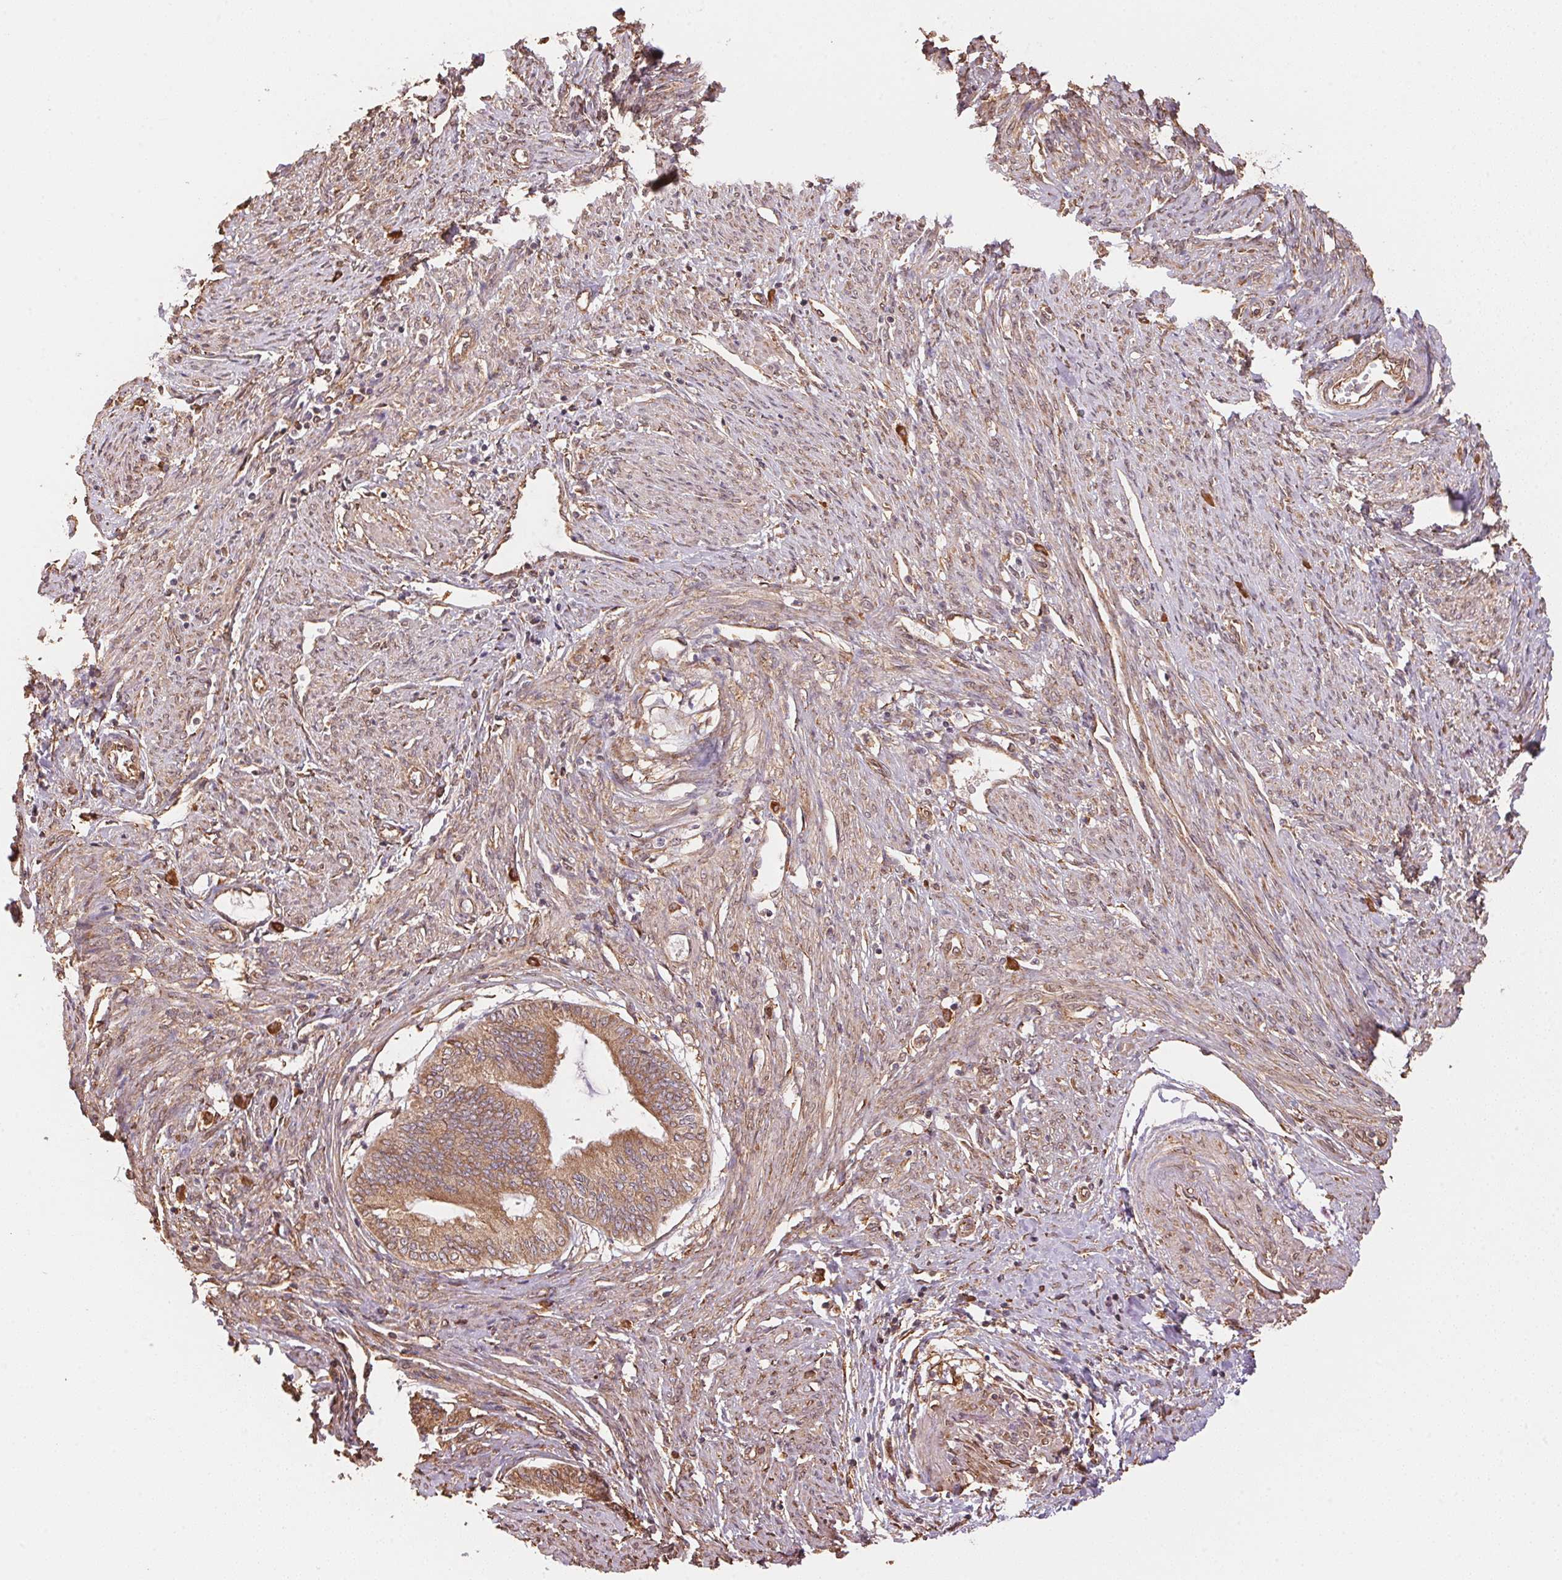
{"staining": {"intensity": "weak", "quantity": ">75%", "location": "cytoplasmic/membranous"}, "tissue": "endometrial cancer", "cell_type": "Tumor cells", "image_type": "cancer", "snomed": [{"axis": "morphology", "description": "Adenocarcinoma, NOS"}, {"axis": "topography", "description": "Endometrium"}], "caption": "Immunohistochemical staining of adenocarcinoma (endometrial) reveals low levels of weak cytoplasmic/membranous protein positivity in approximately >75% of tumor cells. (Stains: DAB in brown, nuclei in blue, Microscopy: brightfield microscopy at high magnification).", "gene": "C6orf163", "patient": {"sex": "female", "age": 86}}